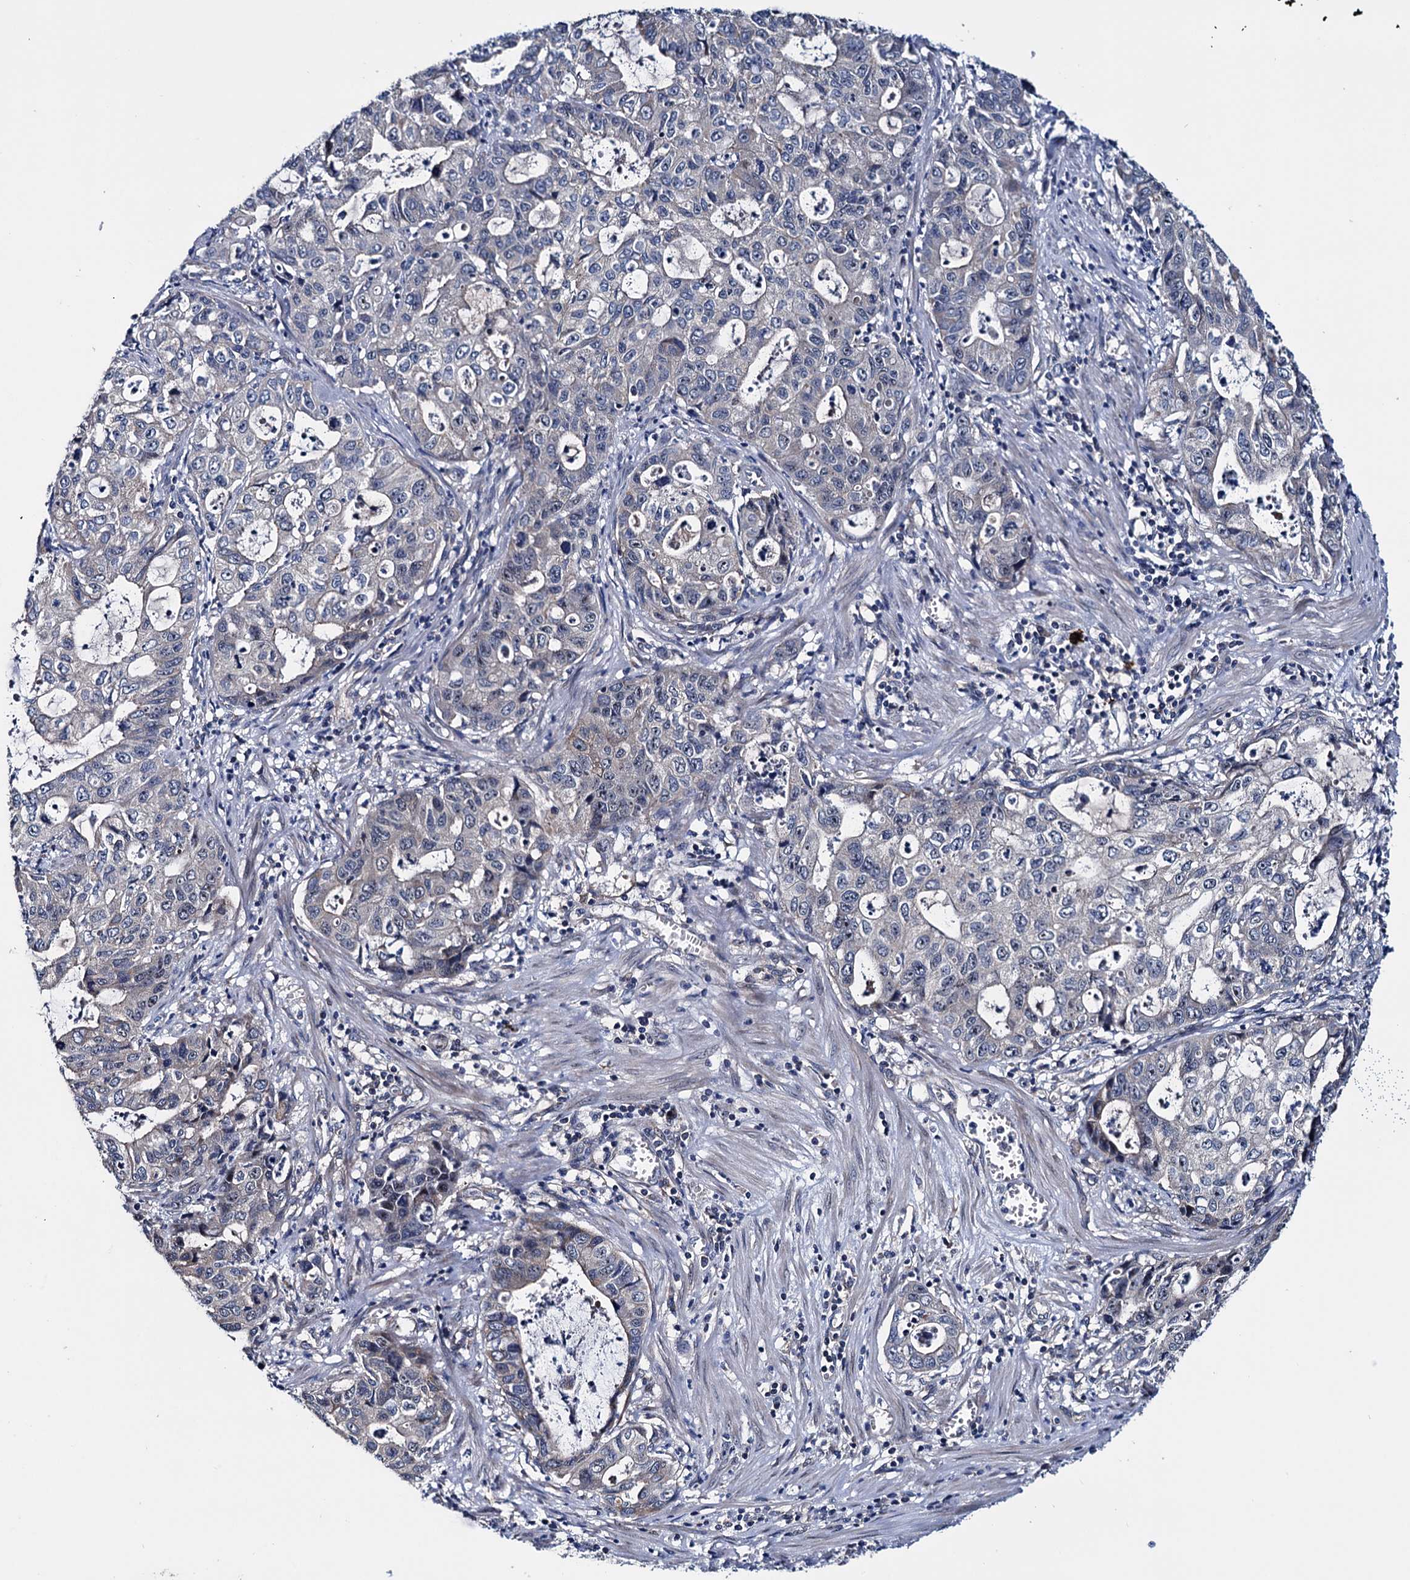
{"staining": {"intensity": "negative", "quantity": "none", "location": "none"}, "tissue": "stomach cancer", "cell_type": "Tumor cells", "image_type": "cancer", "snomed": [{"axis": "morphology", "description": "Adenocarcinoma, NOS"}, {"axis": "topography", "description": "Stomach, upper"}], "caption": "An IHC photomicrograph of adenocarcinoma (stomach) is shown. There is no staining in tumor cells of adenocarcinoma (stomach).", "gene": "EYA4", "patient": {"sex": "female", "age": 52}}